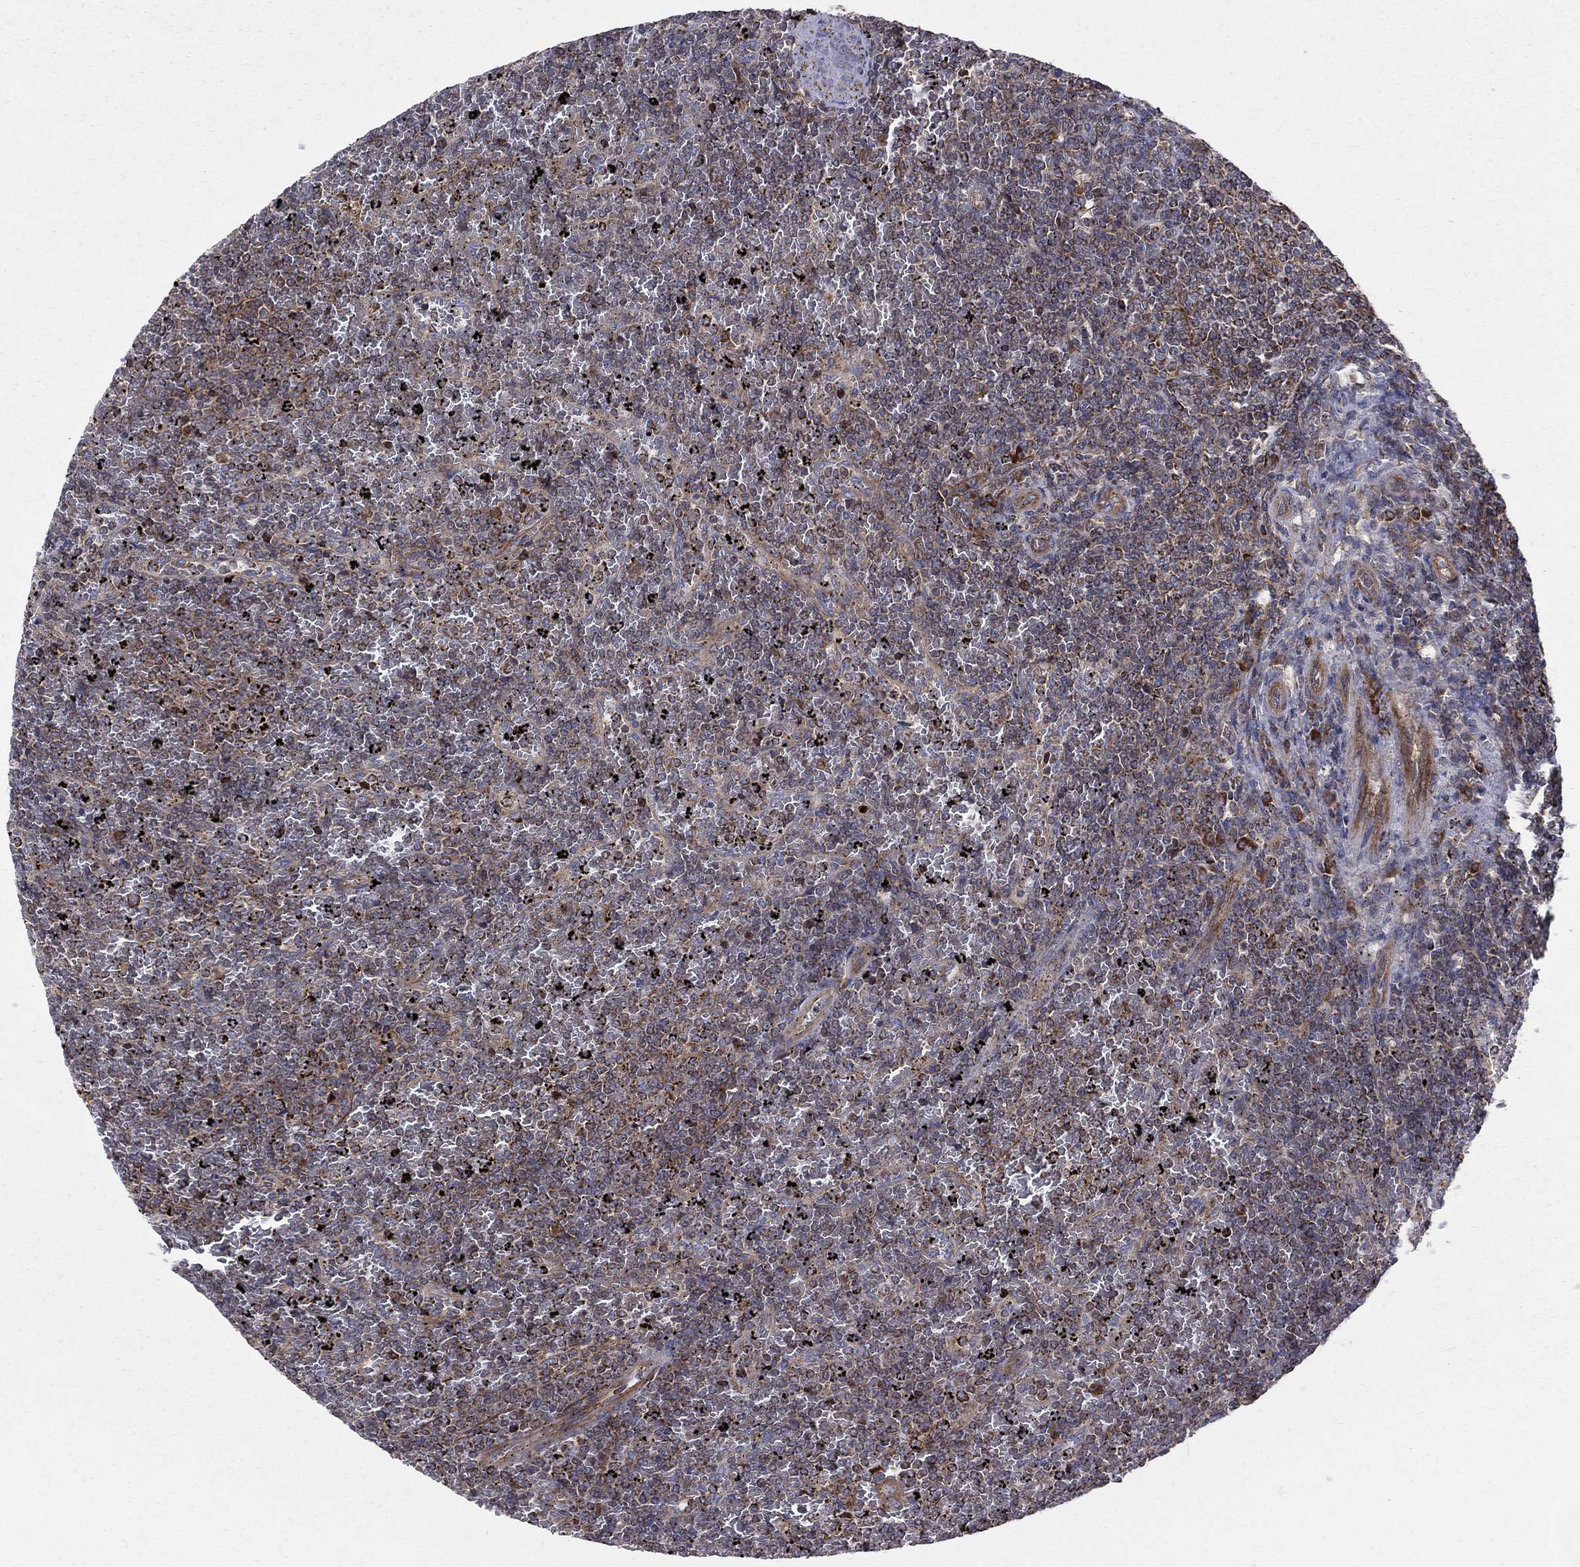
{"staining": {"intensity": "moderate", "quantity": "25%-75%", "location": "cytoplasmic/membranous"}, "tissue": "lymphoma", "cell_type": "Tumor cells", "image_type": "cancer", "snomed": [{"axis": "morphology", "description": "Malignant lymphoma, non-Hodgkin's type, Low grade"}, {"axis": "topography", "description": "Spleen"}], "caption": "DAB (3,3'-diaminobenzidine) immunohistochemical staining of lymphoma displays moderate cytoplasmic/membranous protein staining in about 25%-75% of tumor cells.", "gene": "MIX23", "patient": {"sex": "female", "age": 77}}